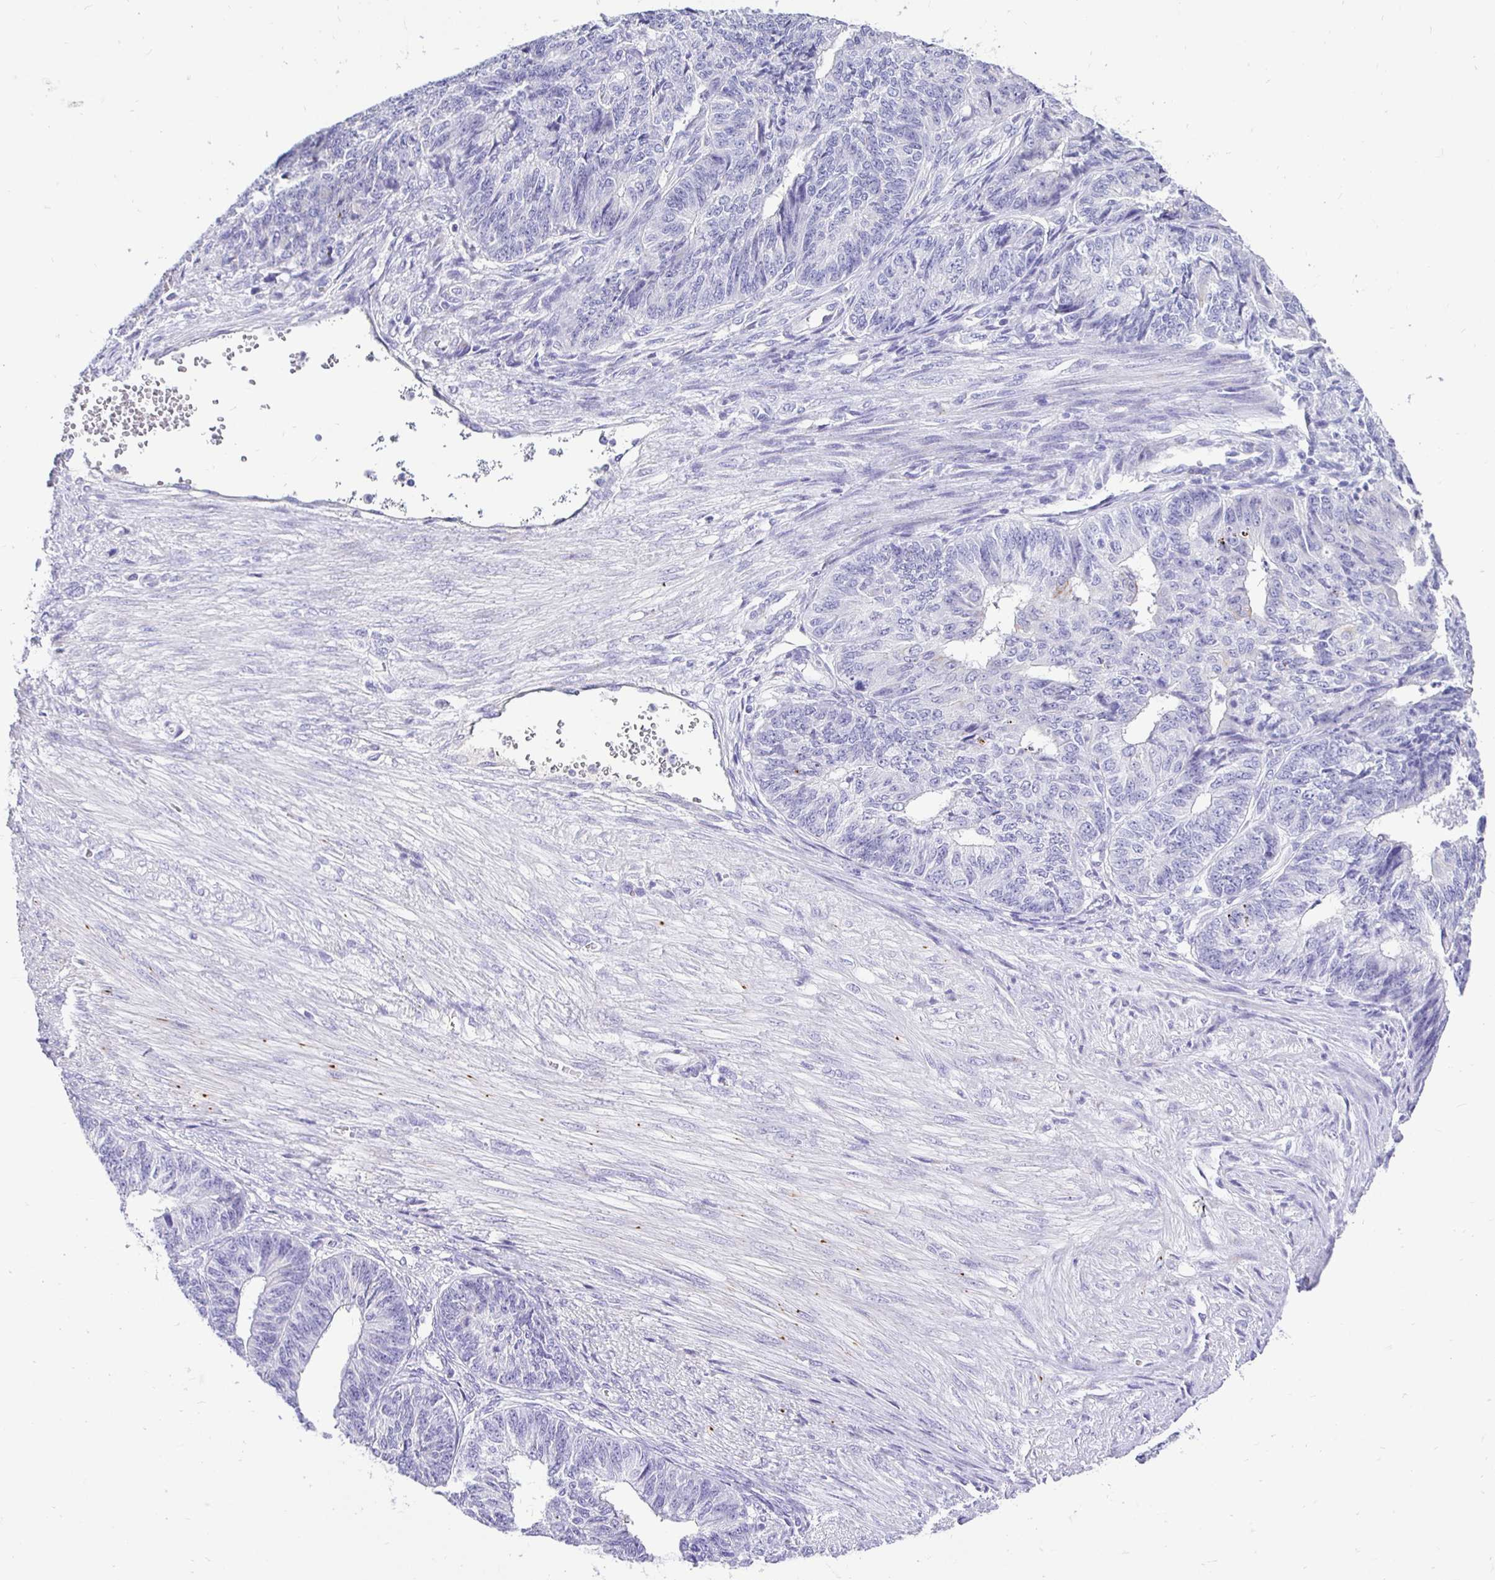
{"staining": {"intensity": "negative", "quantity": "none", "location": "none"}, "tissue": "endometrial cancer", "cell_type": "Tumor cells", "image_type": "cancer", "snomed": [{"axis": "morphology", "description": "Adenocarcinoma, NOS"}, {"axis": "topography", "description": "Endometrium"}], "caption": "This histopathology image is of endometrial adenocarcinoma stained with immunohistochemistry to label a protein in brown with the nuclei are counter-stained blue. There is no staining in tumor cells. (DAB immunohistochemistry (IHC) visualized using brightfield microscopy, high magnification).", "gene": "TAF1D", "patient": {"sex": "female", "age": 32}}